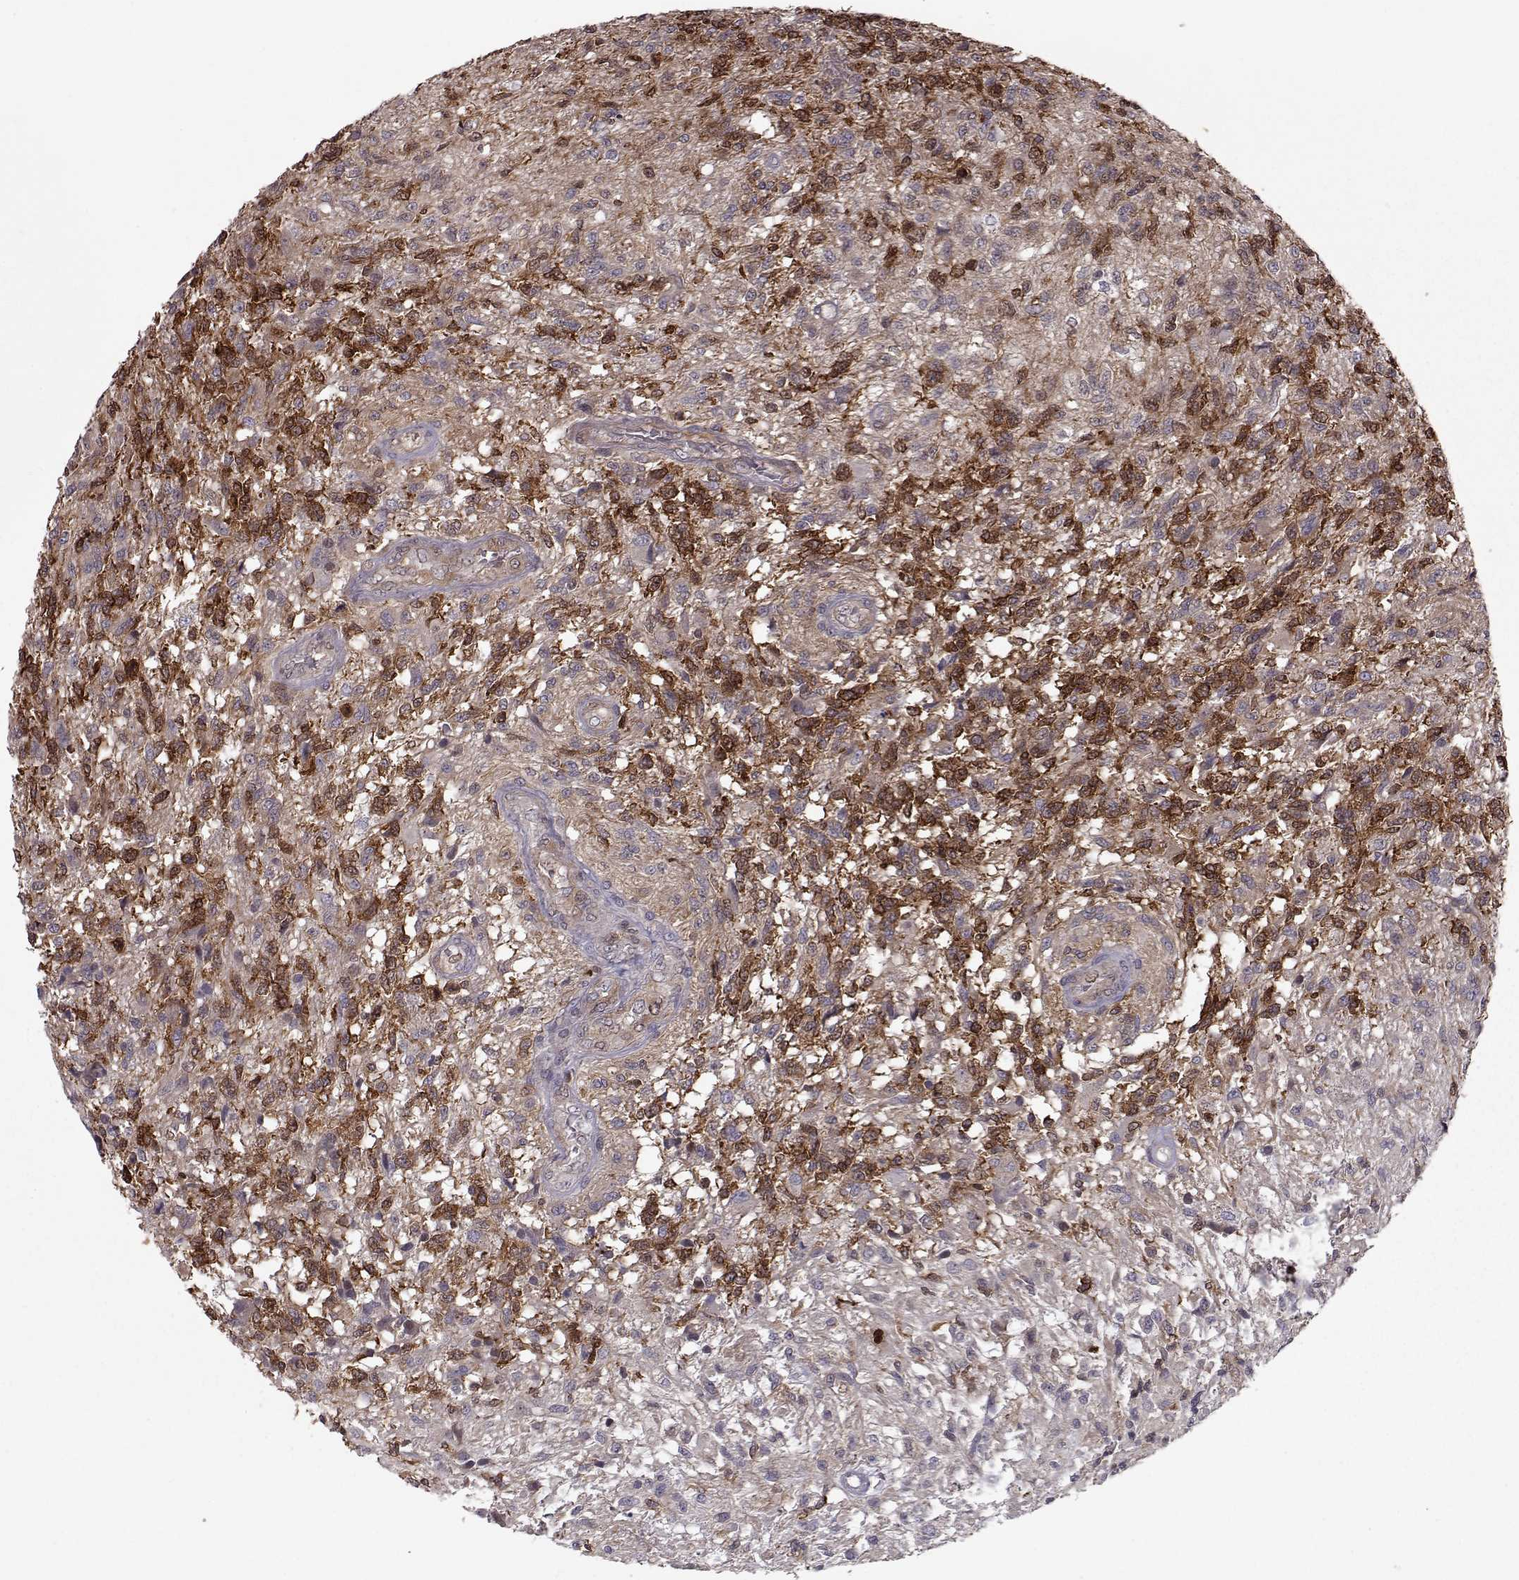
{"staining": {"intensity": "moderate", "quantity": "<25%", "location": "cytoplasmic/membranous"}, "tissue": "glioma", "cell_type": "Tumor cells", "image_type": "cancer", "snomed": [{"axis": "morphology", "description": "Glioma, malignant, High grade"}, {"axis": "topography", "description": "Brain"}], "caption": "Protein staining of glioma tissue shows moderate cytoplasmic/membranous positivity in approximately <25% of tumor cells.", "gene": "RANBP1", "patient": {"sex": "male", "age": 56}}